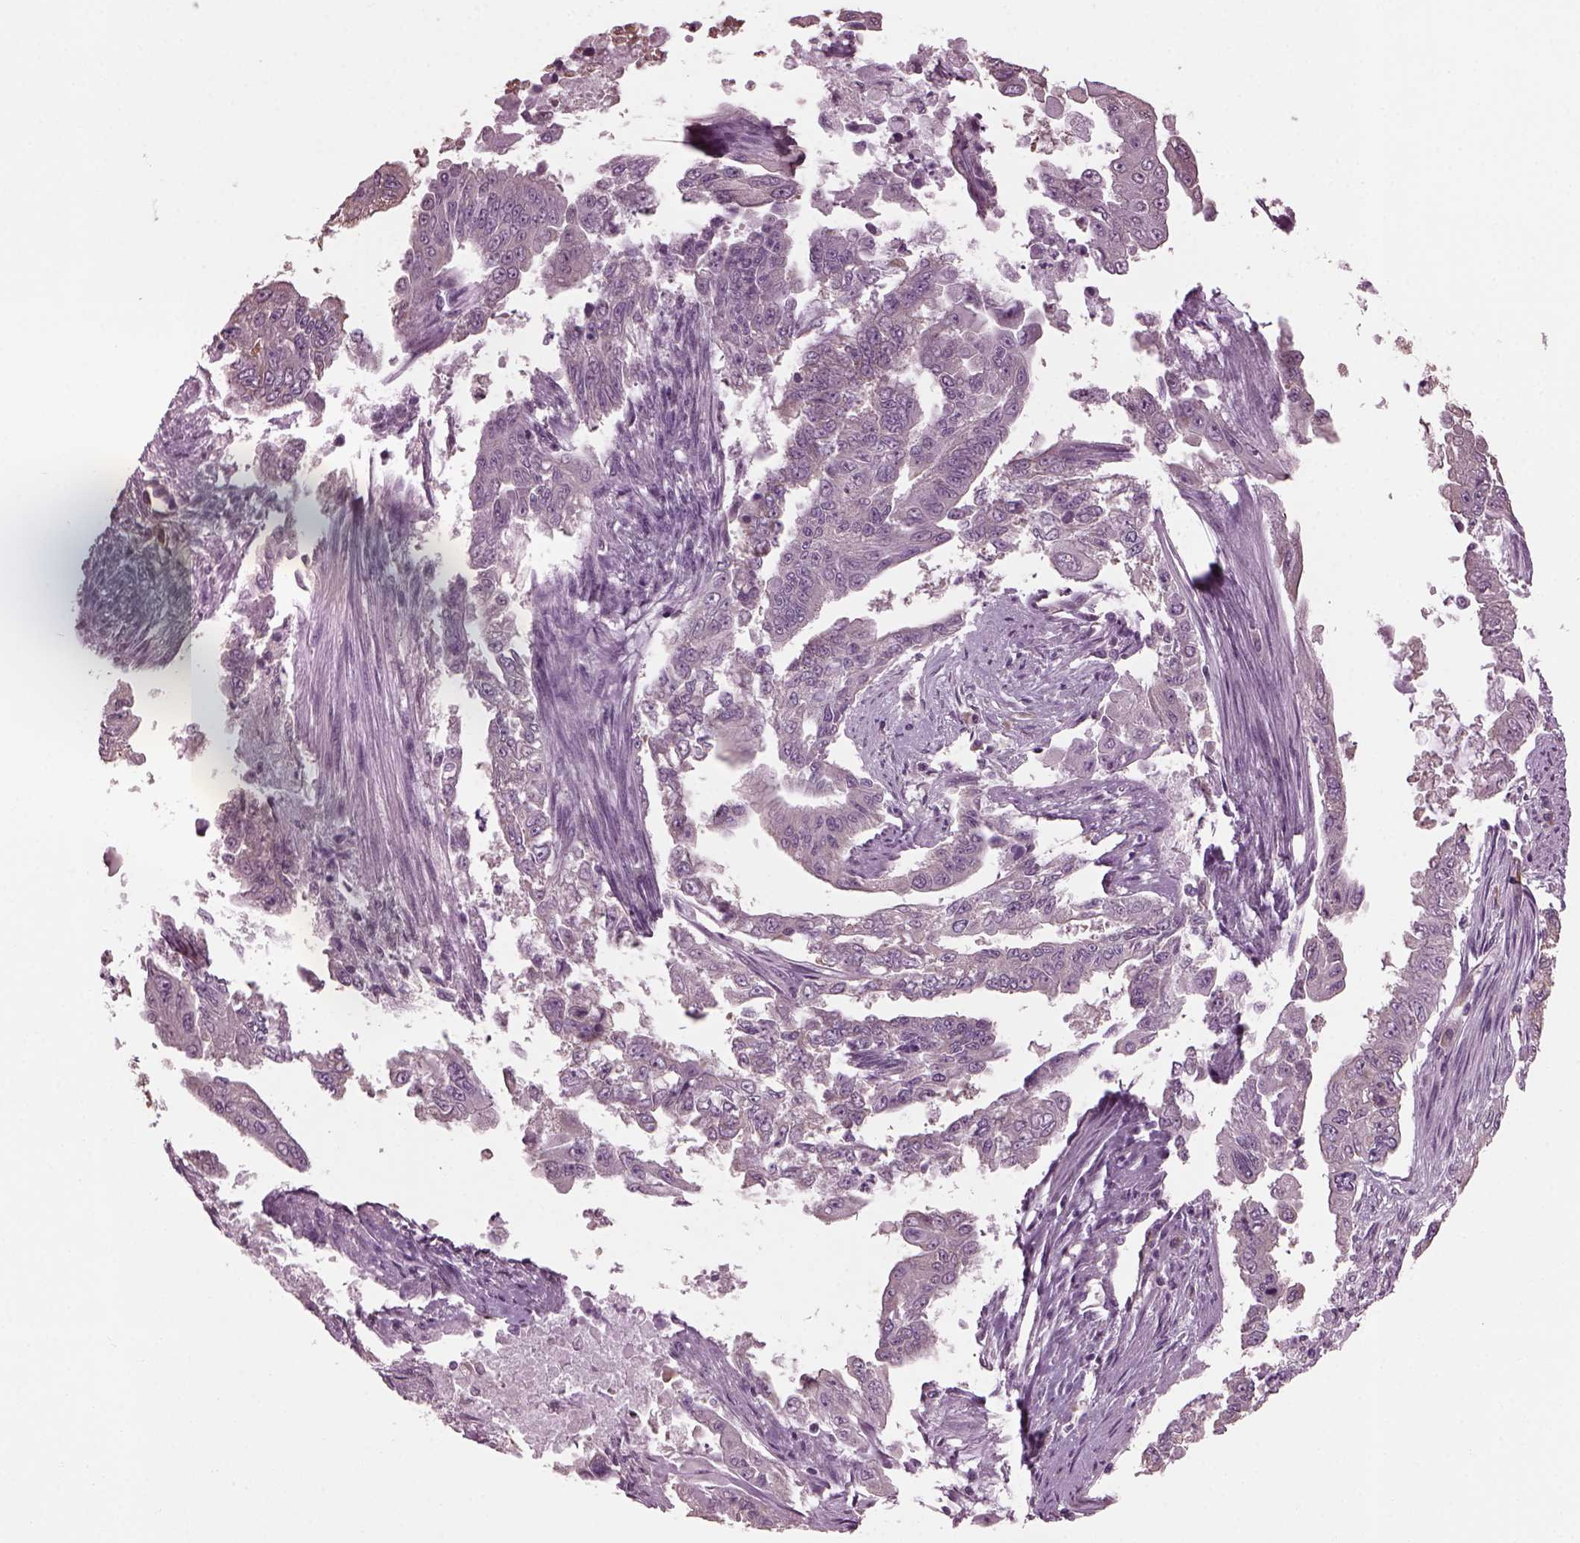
{"staining": {"intensity": "negative", "quantity": "none", "location": "none"}, "tissue": "endometrial cancer", "cell_type": "Tumor cells", "image_type": "cancer", "snomed": [{"axis": "morphology", "description": "Adenocarcinoma, NOS"}, {"axis": "topography", "description": "Uterus"}], "caption": "Immunohistochemical staining of human adenocarcinoma (endometrial) shows no significant staining in tumor cells. (DAB (3,3'-diaminobenzidine) IHC with hematoxylin counter stain).", "gene": "CABP5", "patient": {"sex": "female", "age": 59}}